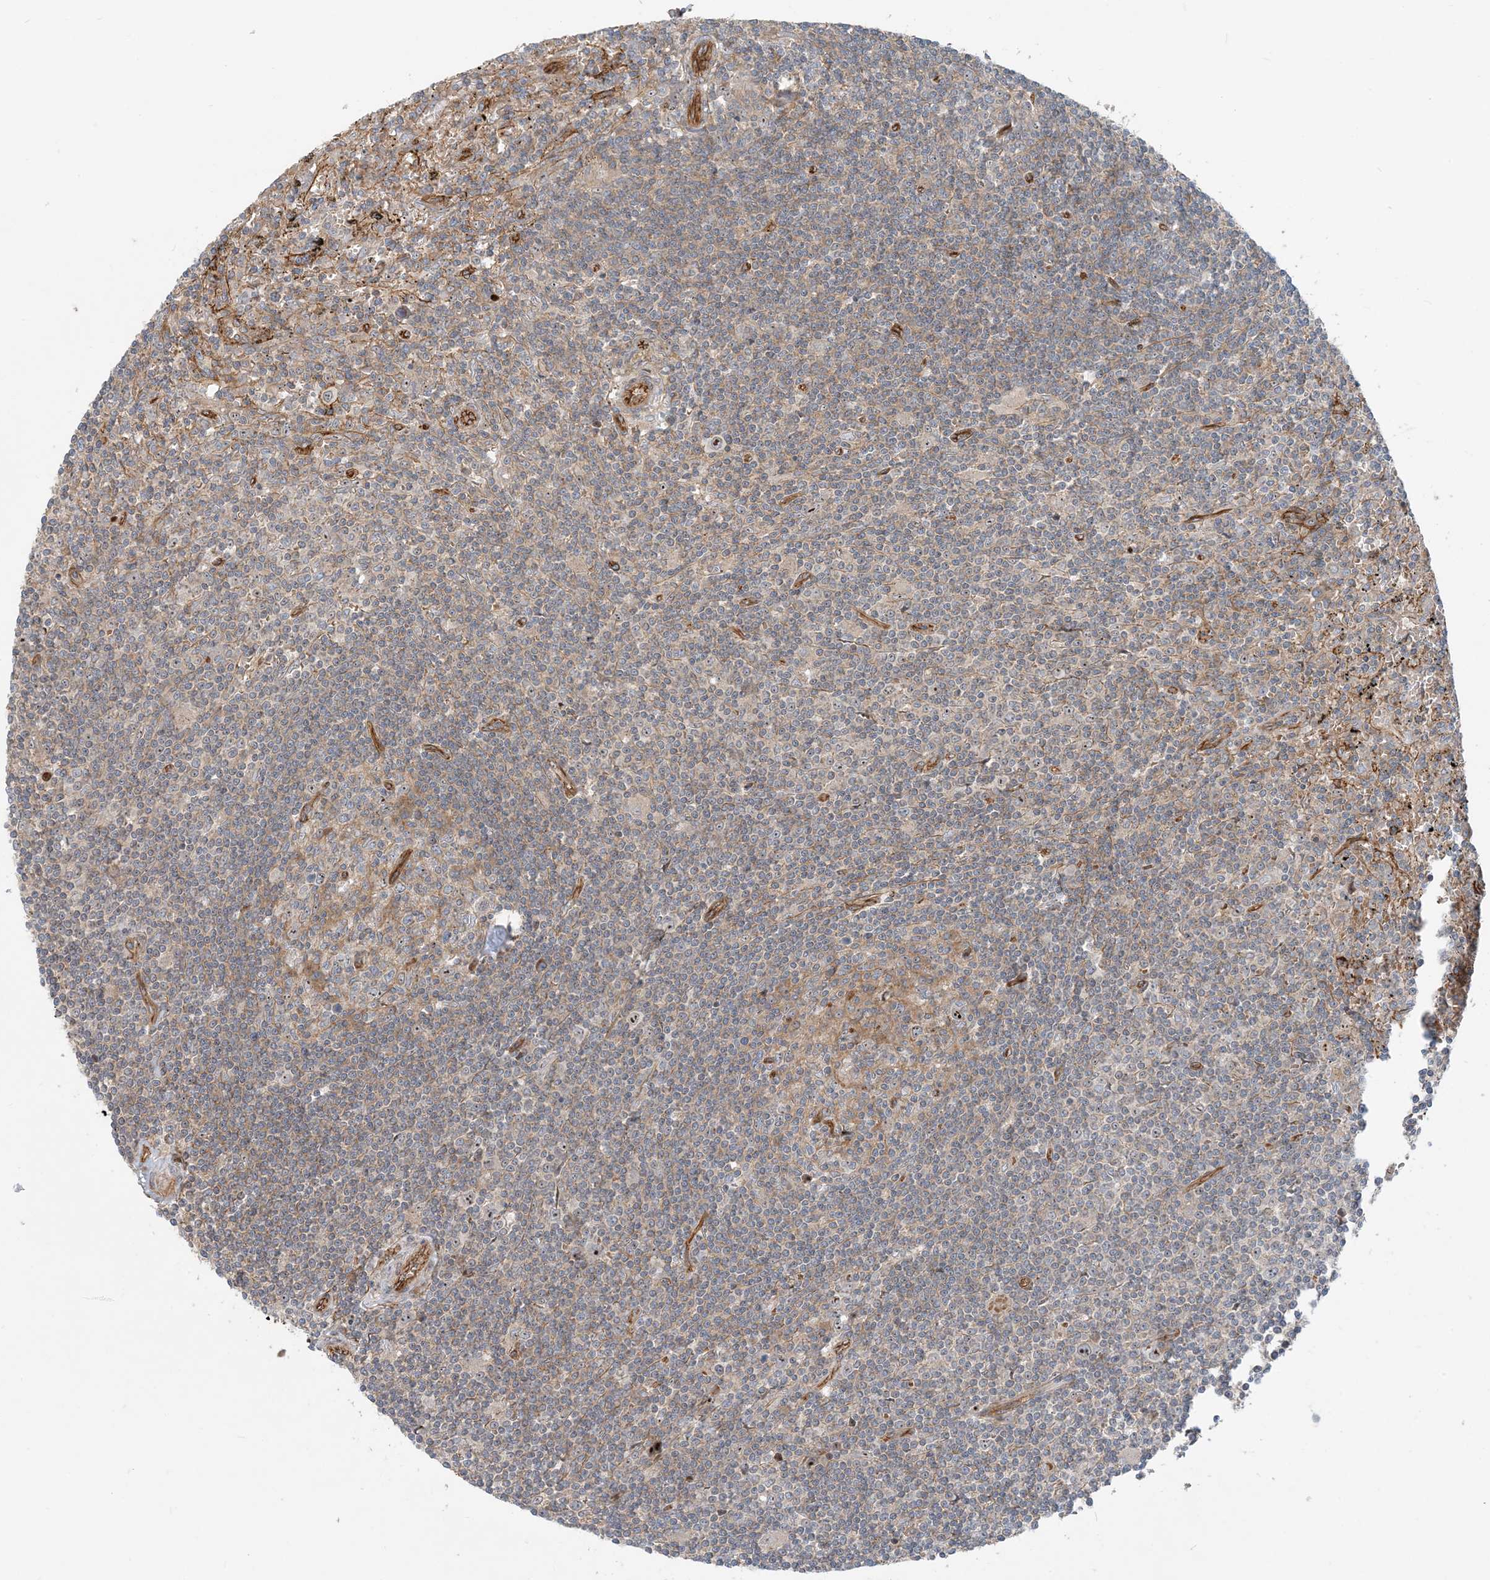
{"staining": {"intensity": "weak", "quantity": "25%-75%", "location": "cytoplasmic/membranous"}, "tissue": "lymphoma", "cell_type": "Tumor cells", "image_type": "cancer", "snomed": [{"axis": "morphology", "description": "Malignant lymphoma, non-Hodgkin's type, Low grade"}, {"axis": "topography", "description": "Spleen"}], "caption": "About 25%-75% of tumor cells in lymphoma show weak cytoplasmic/membranous protein positivity as visualized by brown immunohistochemical staining.", "gene": "MYL5", "patient": {"sex": "male", "age": 76}}